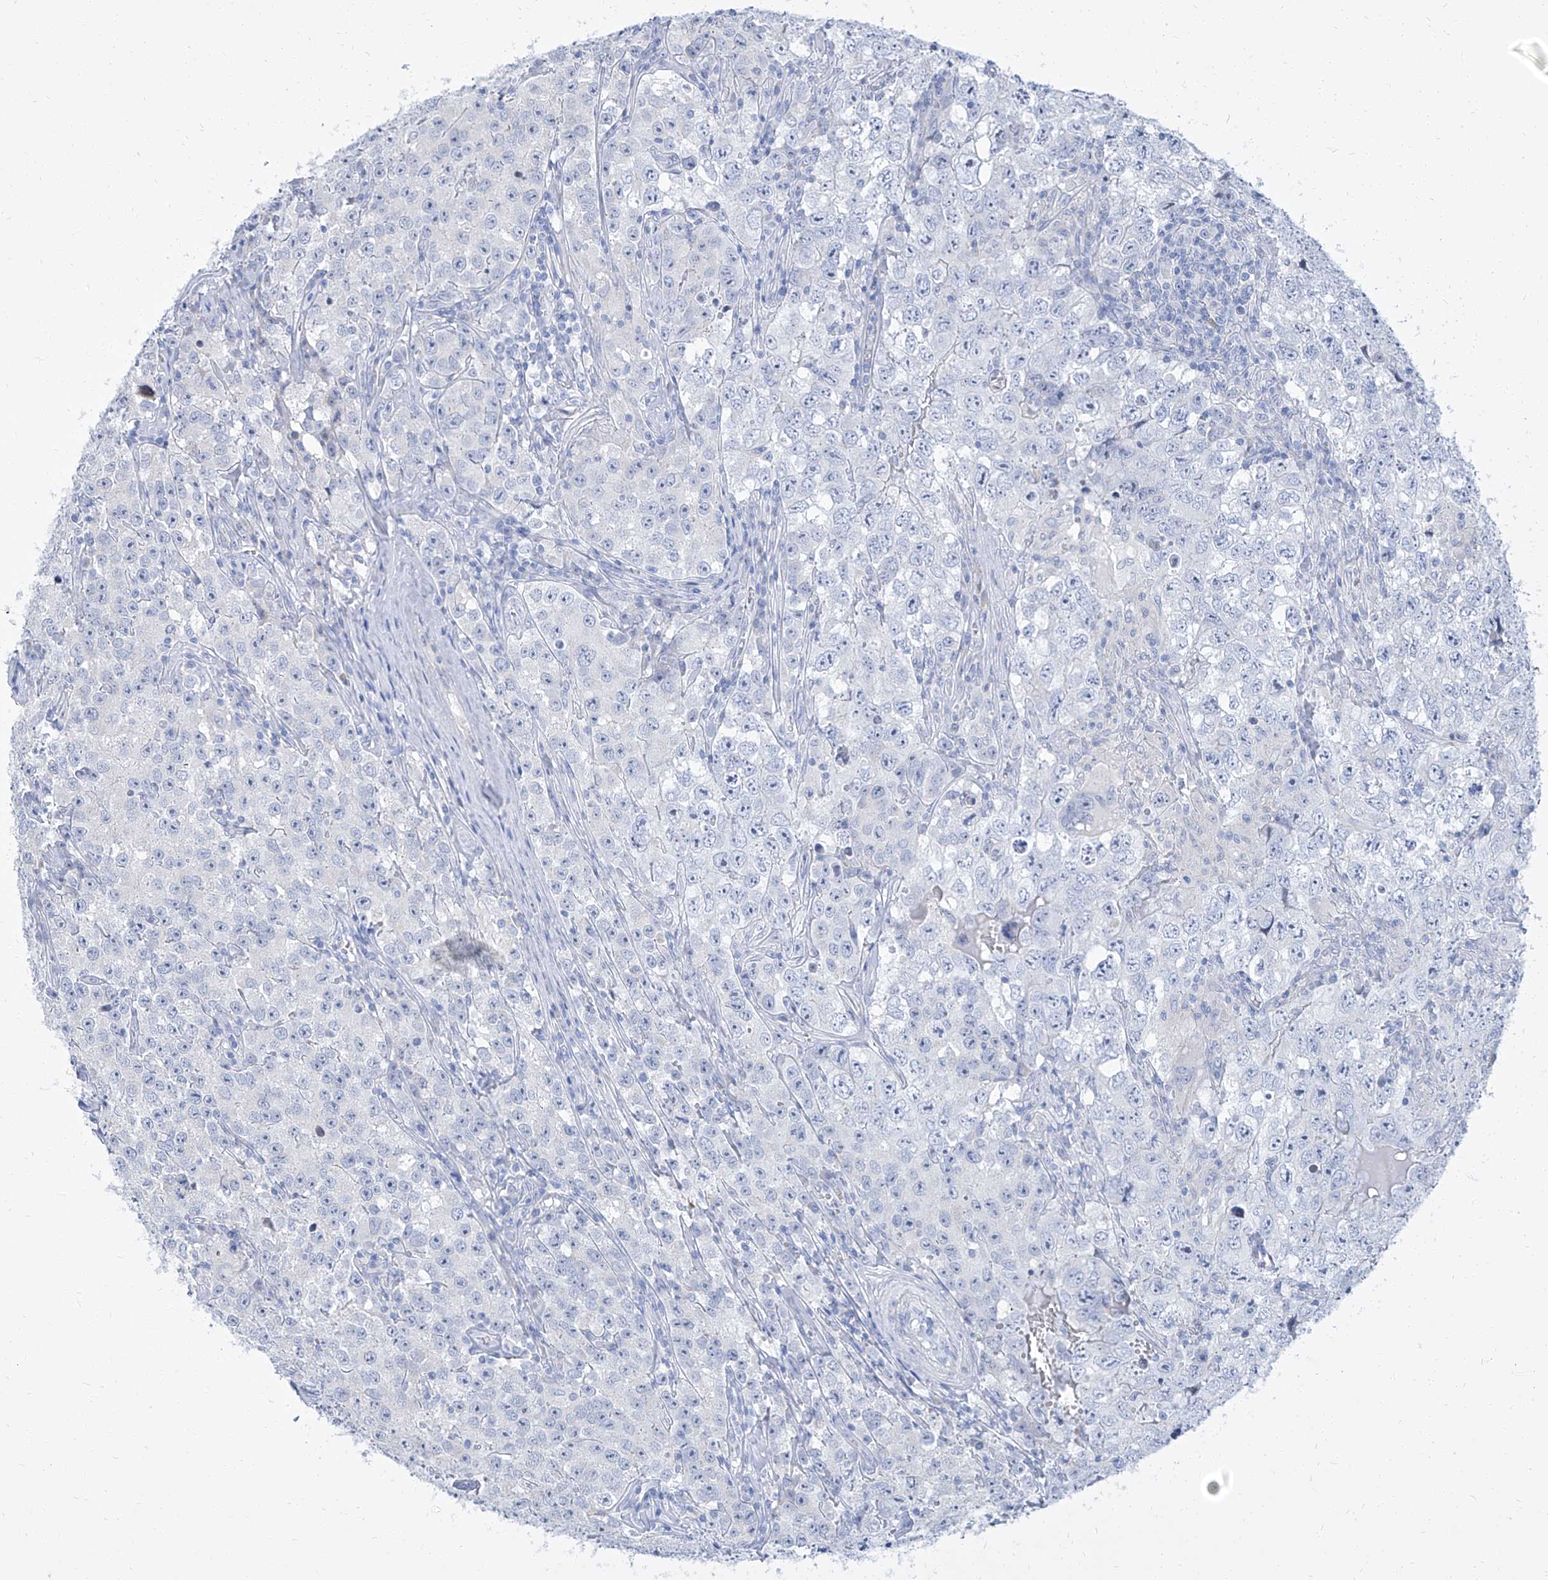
{"staining": {"intensity": "negative", "quantity": "none", "location": "none"}, "tissue": "testis cancer", "cell_type": "Tumor cells", "image_type": "cancer", "snomed": [{"axis": "morphology", "description": "Seminoma, NOS"}, {"axis": "morphology", "description": "Carcinoma, Embryonal, NOS"}, {"axis": "topography", "description": "Testis"}], "caption": "IHC image of neoplastic tissue: human testis cancer stained with DAB (3,3'-diaminobenzidine) exhibits no significant protein staining in tumor cells.", "gene": "TXLNB", "patient": {"sex": "male", "age": 43}}